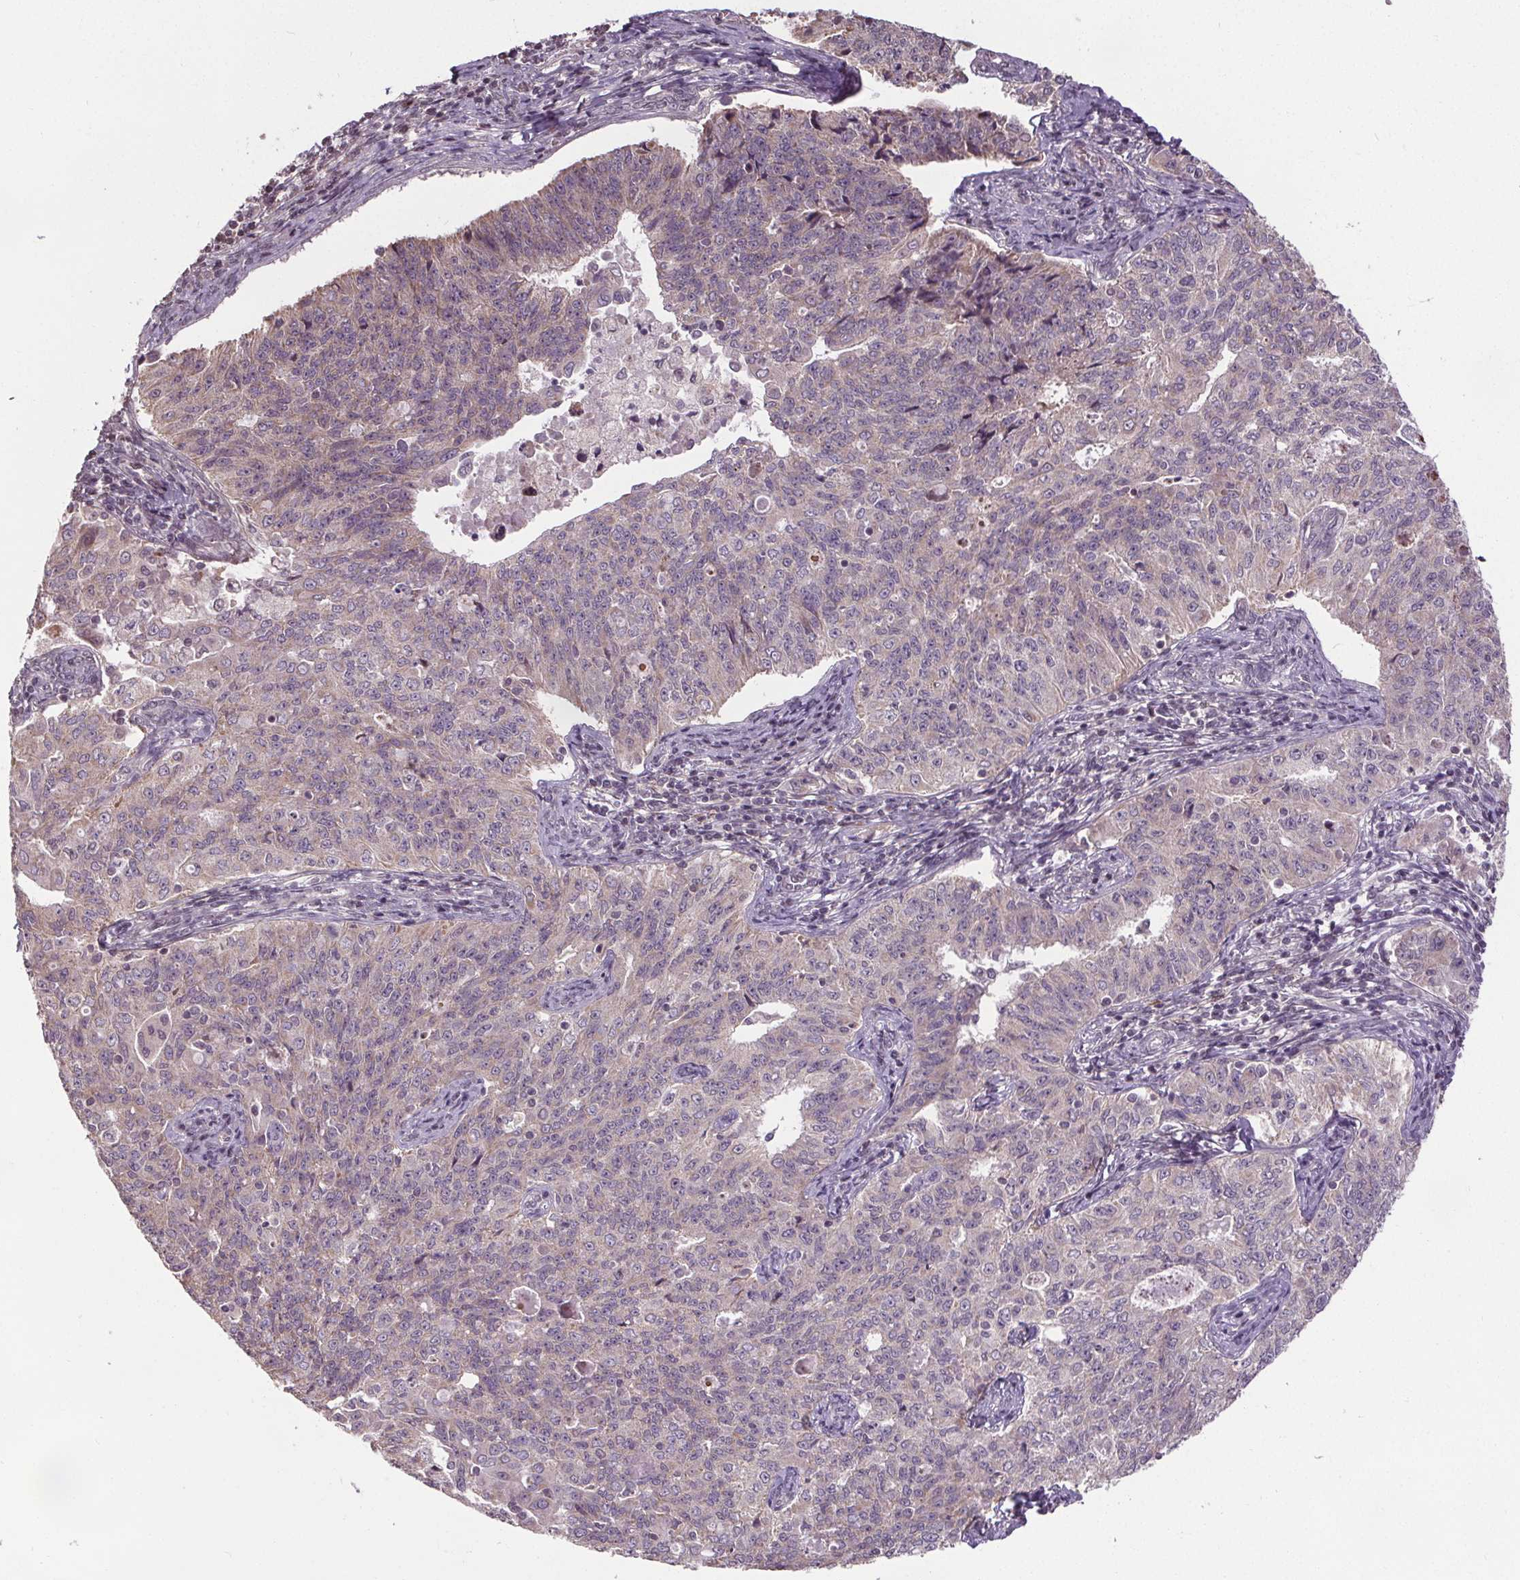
{"staining": {"intensity": "negative", "quantity": "none", "location": "none"}, "tissue": "endometrial cancer", "cell_type": "Tumor cells", "image_type": "cancer", "snomed": [{"axis": "morphology", "description": "Adenocarcinoma, NOS"}, {"axis": "topography", "description": "Endometrium"}], "caption": "DAB immunohistochemical staining of adenocarcinoma (endometrial) shows no significant expression in tumor cells.", "gene": "KIAA0232", "patient": {"sex": "female", "age": 43}}